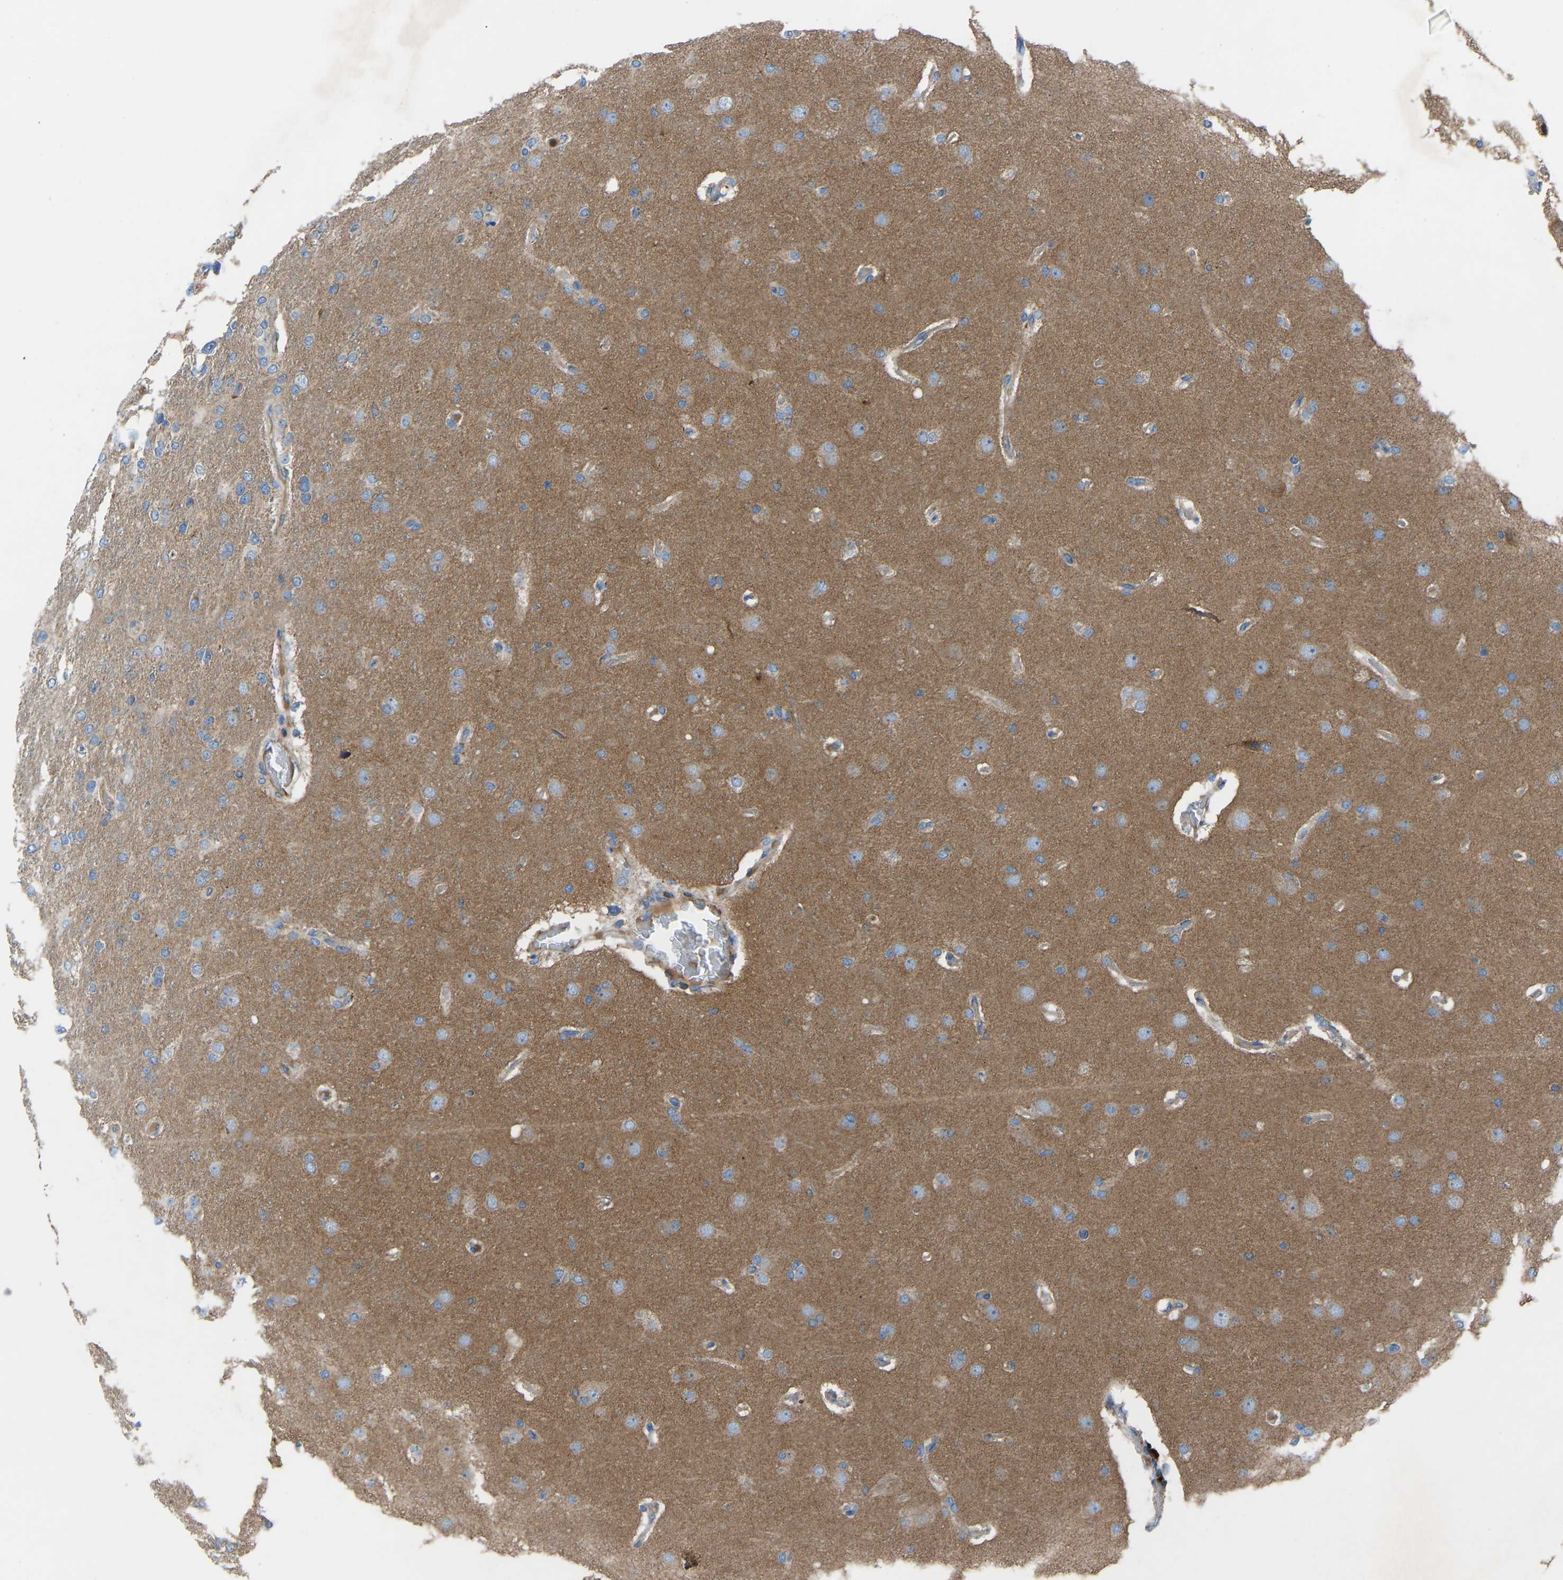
{"staining": {"intensity": "weak", "quantity": ">75%", "location": "cytoplasmic/membranous"}, "tissue": "glioma", "cell_type": "Tumor cells", "image_type": "cancer", "snomed": [{"axis": "morphology", "description": "Glioma, malignant, High grade"}, {"axis": "topography", "description": "Brain"}], "caption": "Immunohistochemistry staining of glioma, which displays low levels of weak cytoplasmic/membranous positivity in approximately >75% of tumor cells indicating weak cytoplasmic/membranous protein expression. The staining was performed using DAB (3,3'-diaminobenzidine) (brown) for protein detection and nuclei were counterstained in hematoxylin (blue).", "gene": "GRK6", "patient": {"sex": "female", "age": 58}}